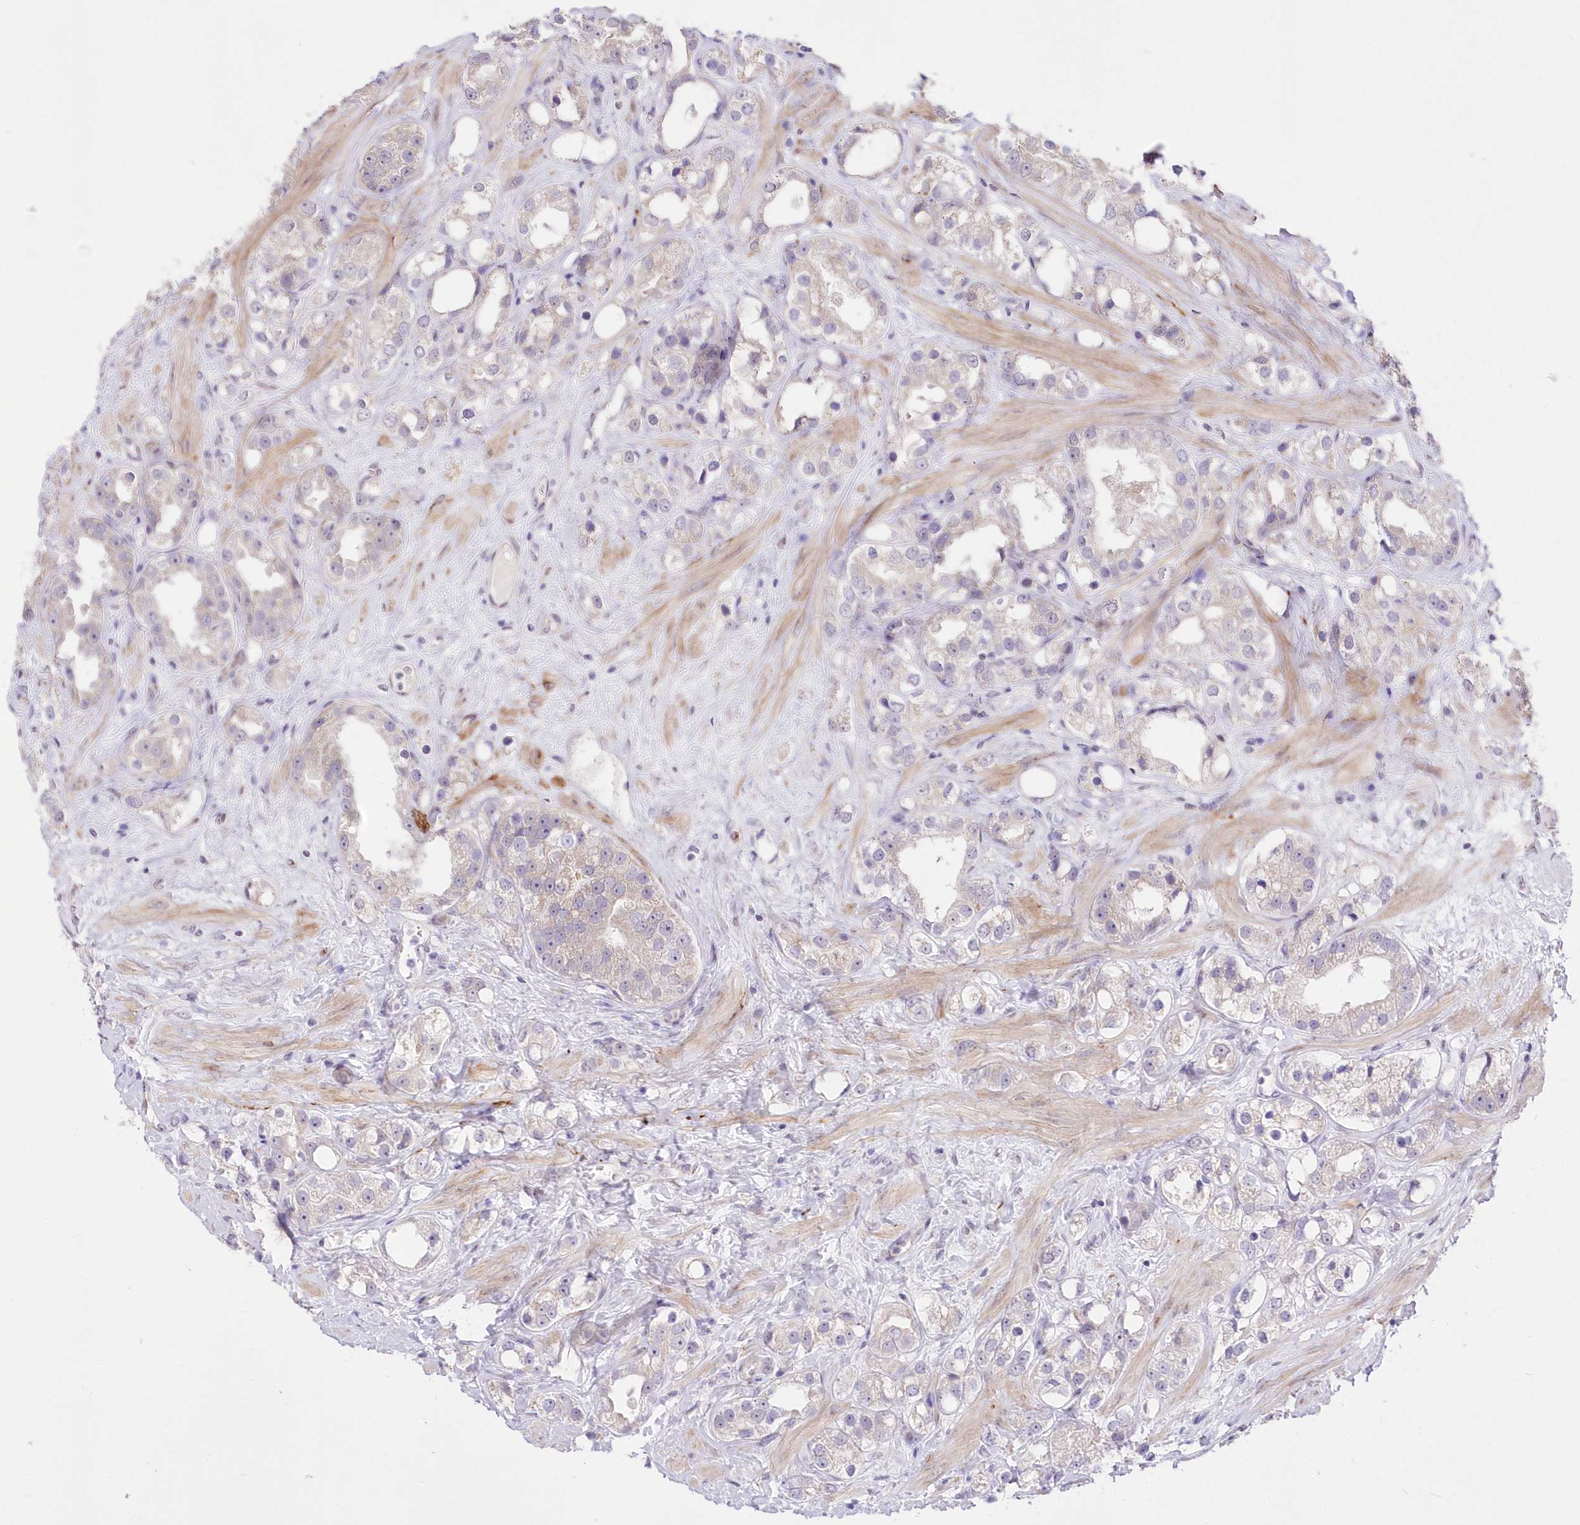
{"staining": {"intensity": "negative", "quantity": "none", "location": "none"}, "tissue": "prostate cancer", "cell_type": "Tumor cells", "image_type": "cancer", "snomed": [{"axis": "morphology", "description": "Adenocarcinoma, NOS"}, {"axis": "topography", "description": "Prostate"}], "caption": "IHC micrograph of prostate cancer stained for a protein (brown), which displays no positivity in tumor cells.", "gene": "FAM241B", "patient": {"sex": "male", "age": 79}}